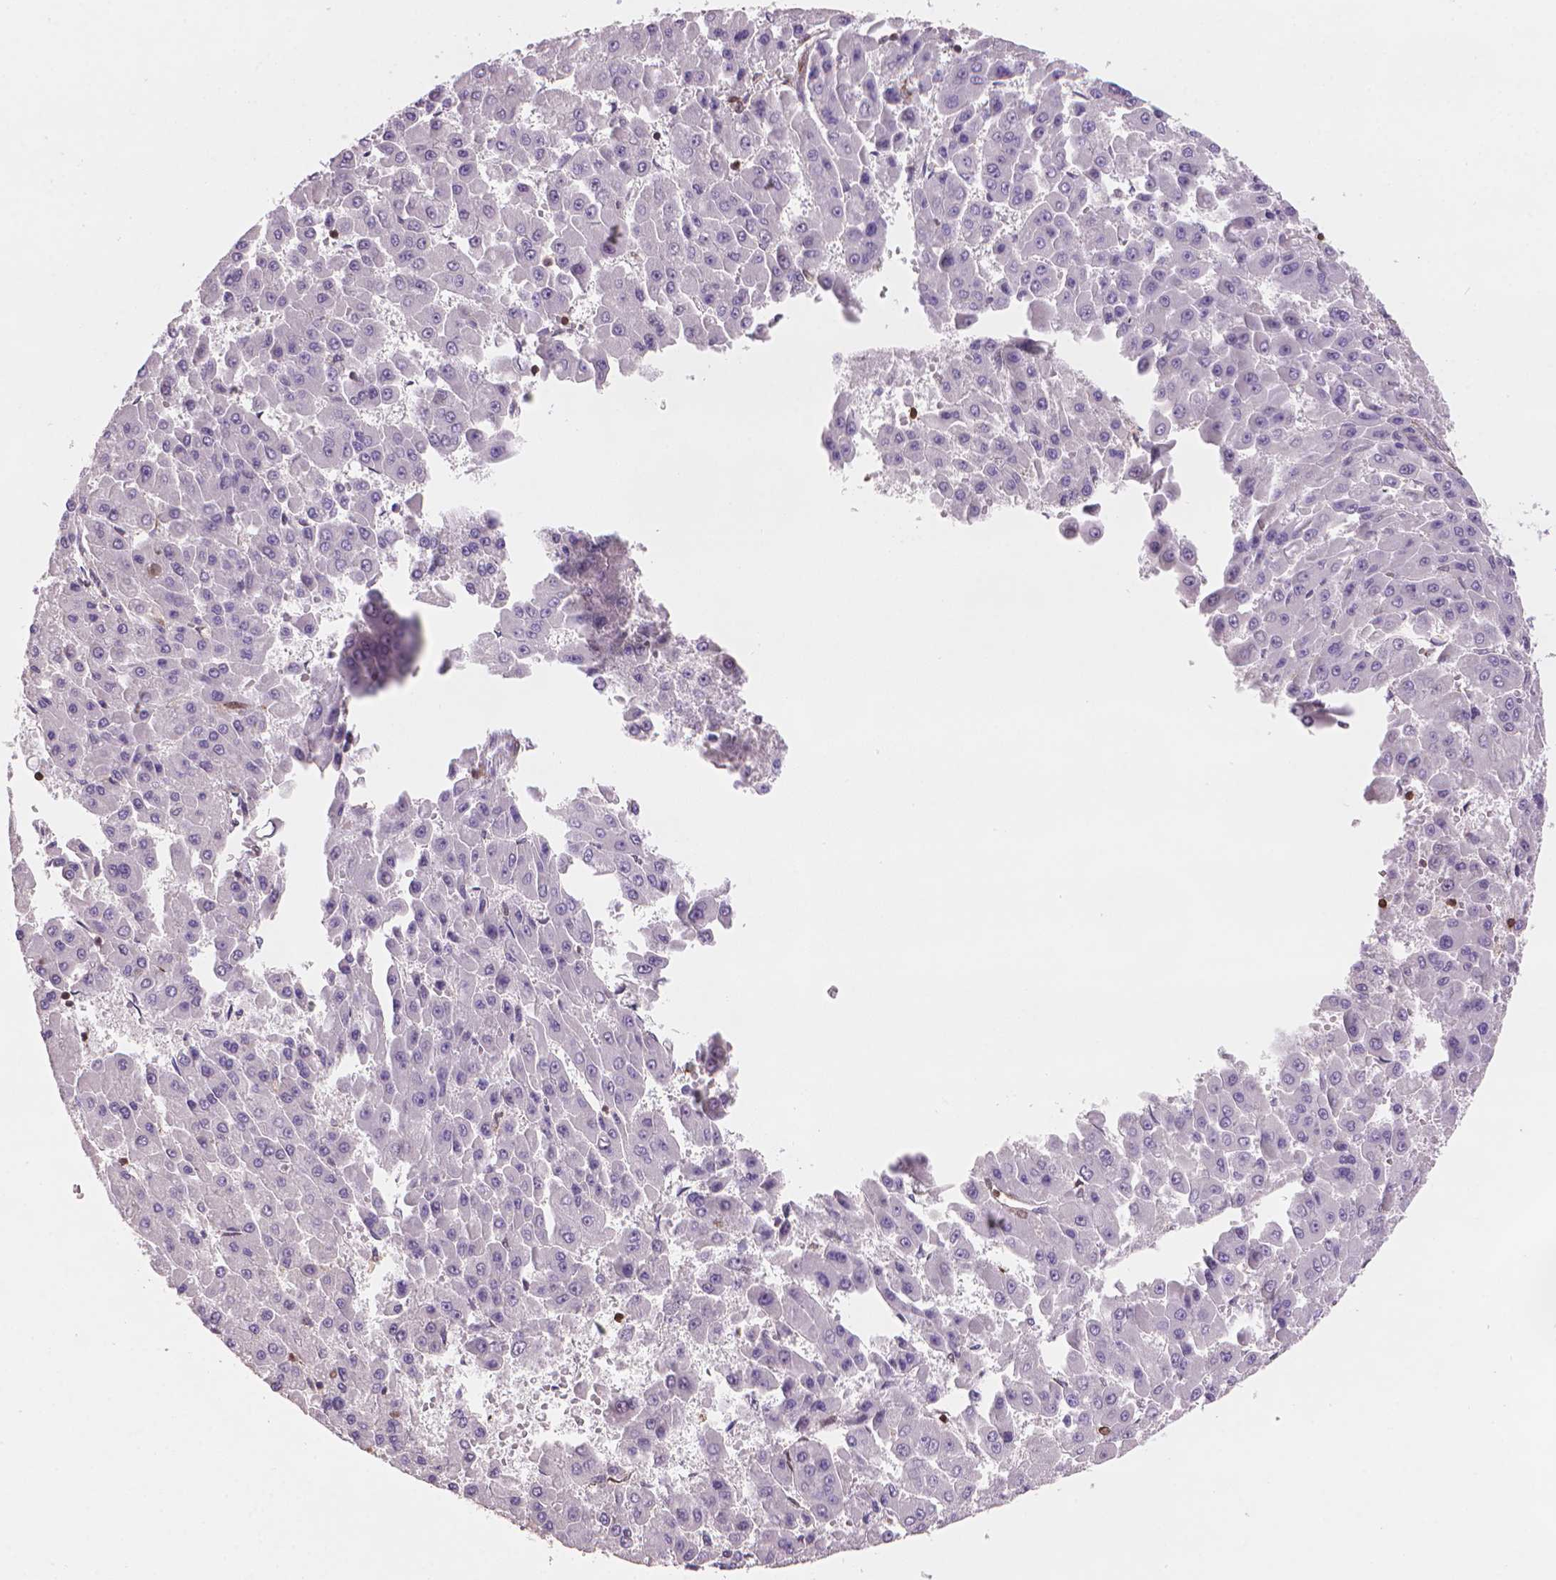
{"staining": {"intensity": "negative", "quantity": "none", "location": "none"}, "tissue": "liver cancer", "cell_type": "Tumor cells", "image_type": "cancer", "snomed": [{"axis": "morphology", "description": "Carcinoma, Hepatocellular, NOS"}, {"axis": "topography", "description": "Liver"}], "caption": "Immunohistochemical staining of liver cancer (hepatocellular carcinoma) shows no significant expression in tumor cells.", "gene": "BCL2", "patient": {"sex": "male", "age": 78}}